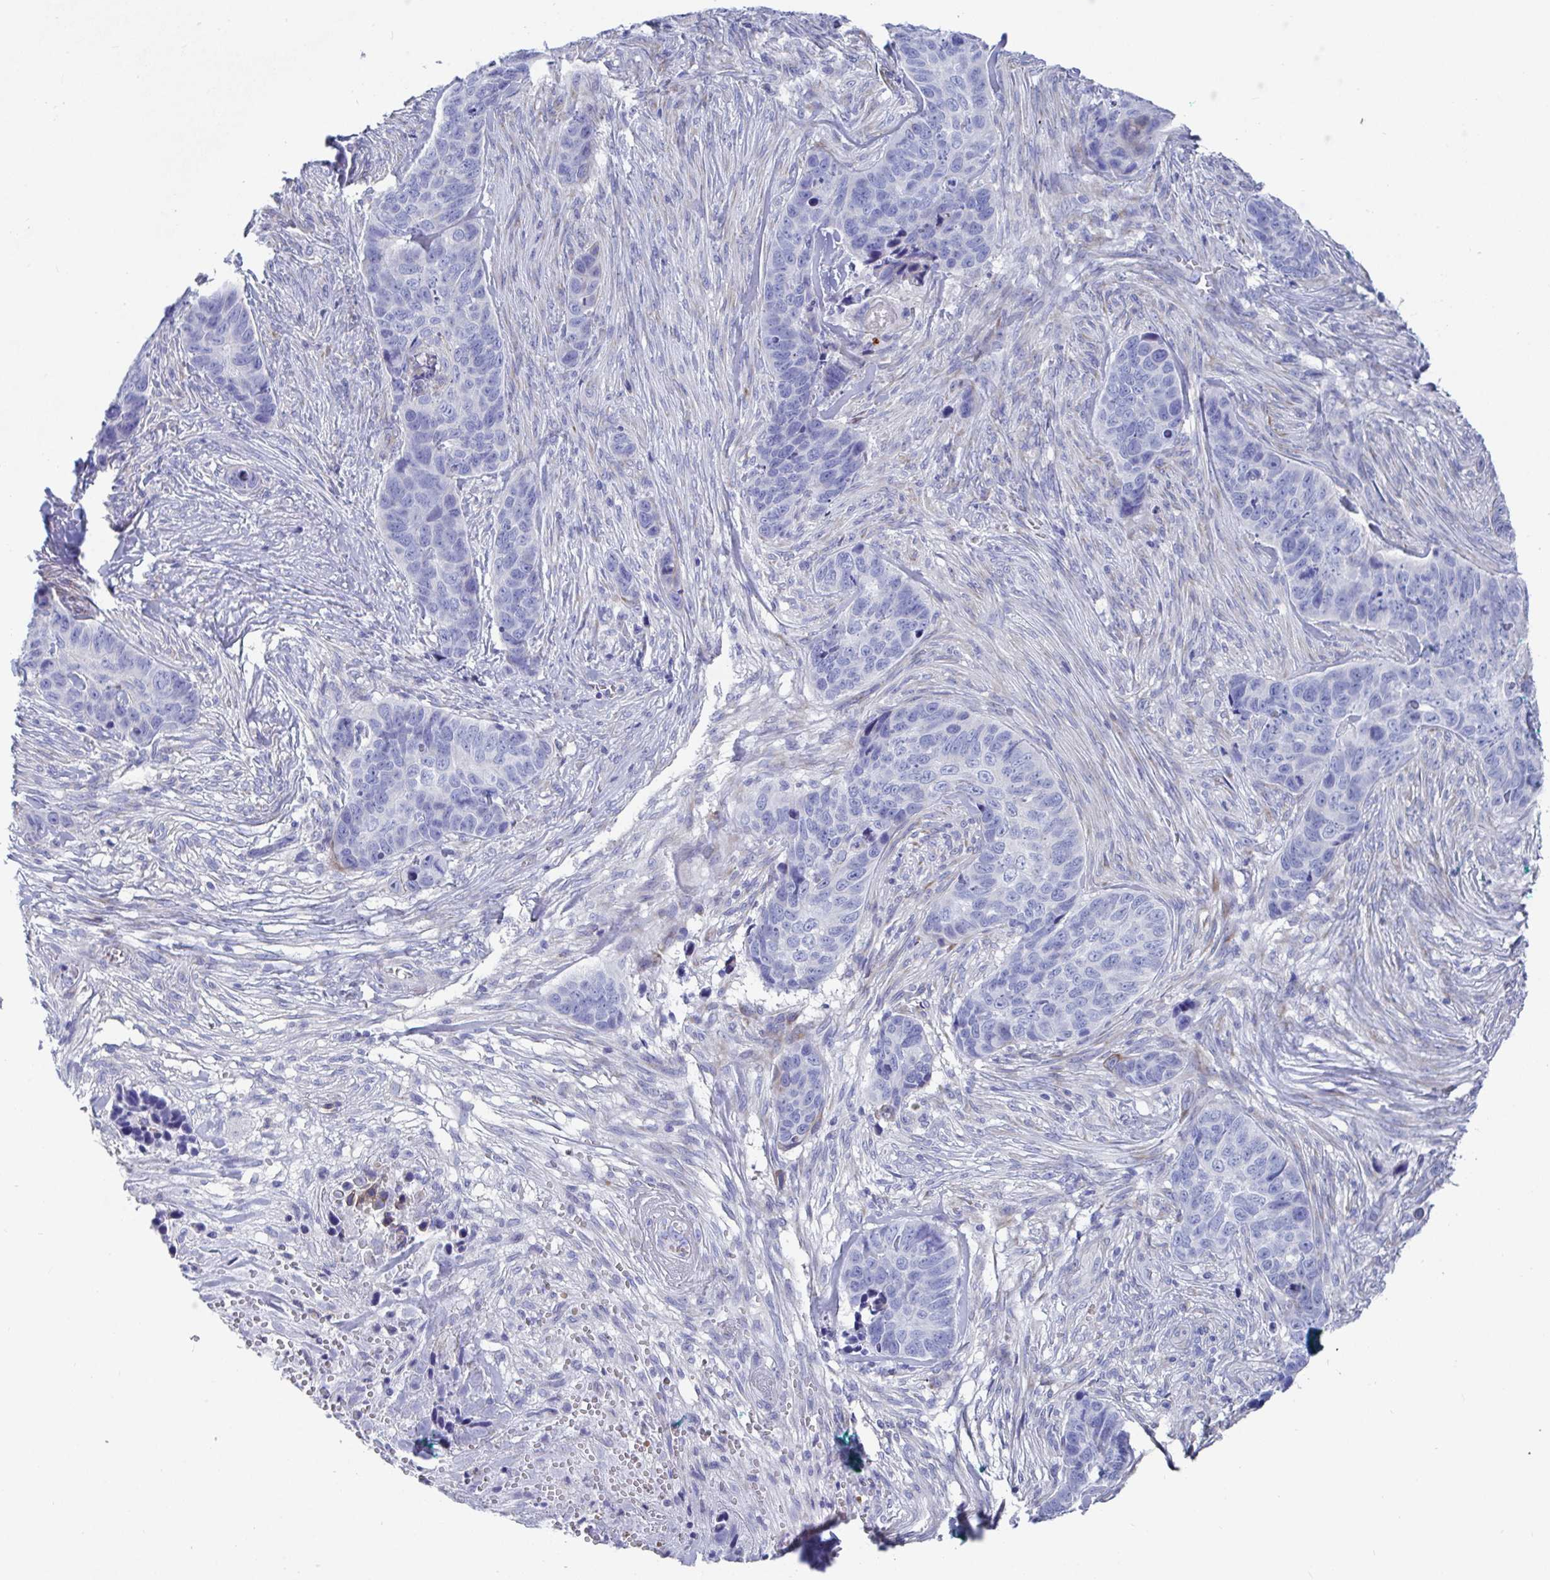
{"staining": {"intensity": "negative", "quantity": "none", "location": "none"}, "tissue": "skin cancer", "cell_type": "Tumor cells", "image_type": "cancer", "snomed": [{"axis": "morphology", "description": "Basal cell carcinoma"}, {"axis": "topography", "description": "Skin"}], "caption": "Immunohistochemical staining of human skin cancer (basal cell carcinoma) shows no significant expression in tumor cells.", "gene": "CLDN8", "patient": {"sex": "female", "age": 82}}